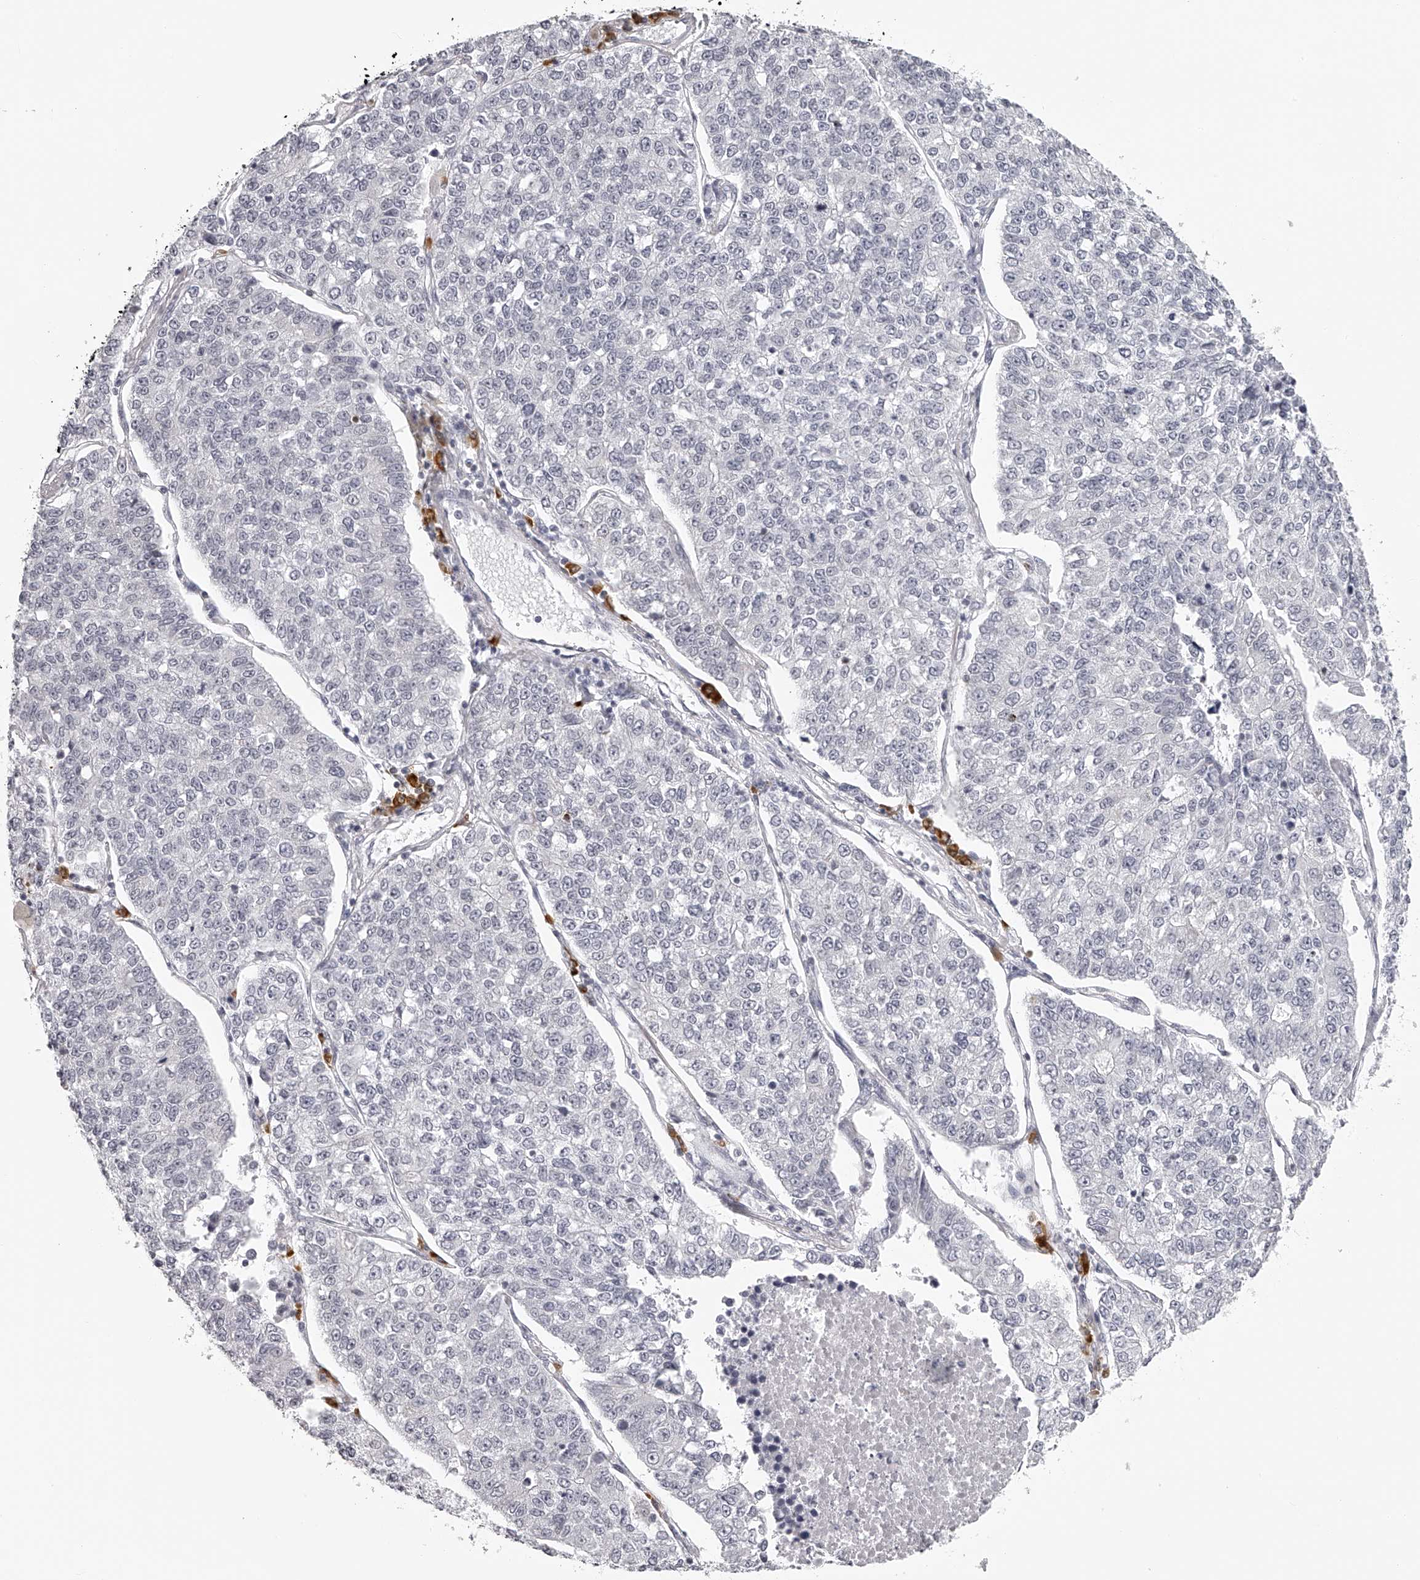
{"staining": {"intensity": "negative", "quantity": "none", "location": "none"}, "tissue": "lung cancer", "cell_type": "Tumor cells", "image_type": "cancer", "snomed": [{"axis": "morphology", "description": "Adenocarcinoma, NOS"}, {"axis": "topography", "description": "Lung"}], "caption": "Immunohistochemical staining of lung cancer shows no significant expression in tumor cells.", "gene": "SEC11C", "patient": {"sex": "male", "age": 49}}